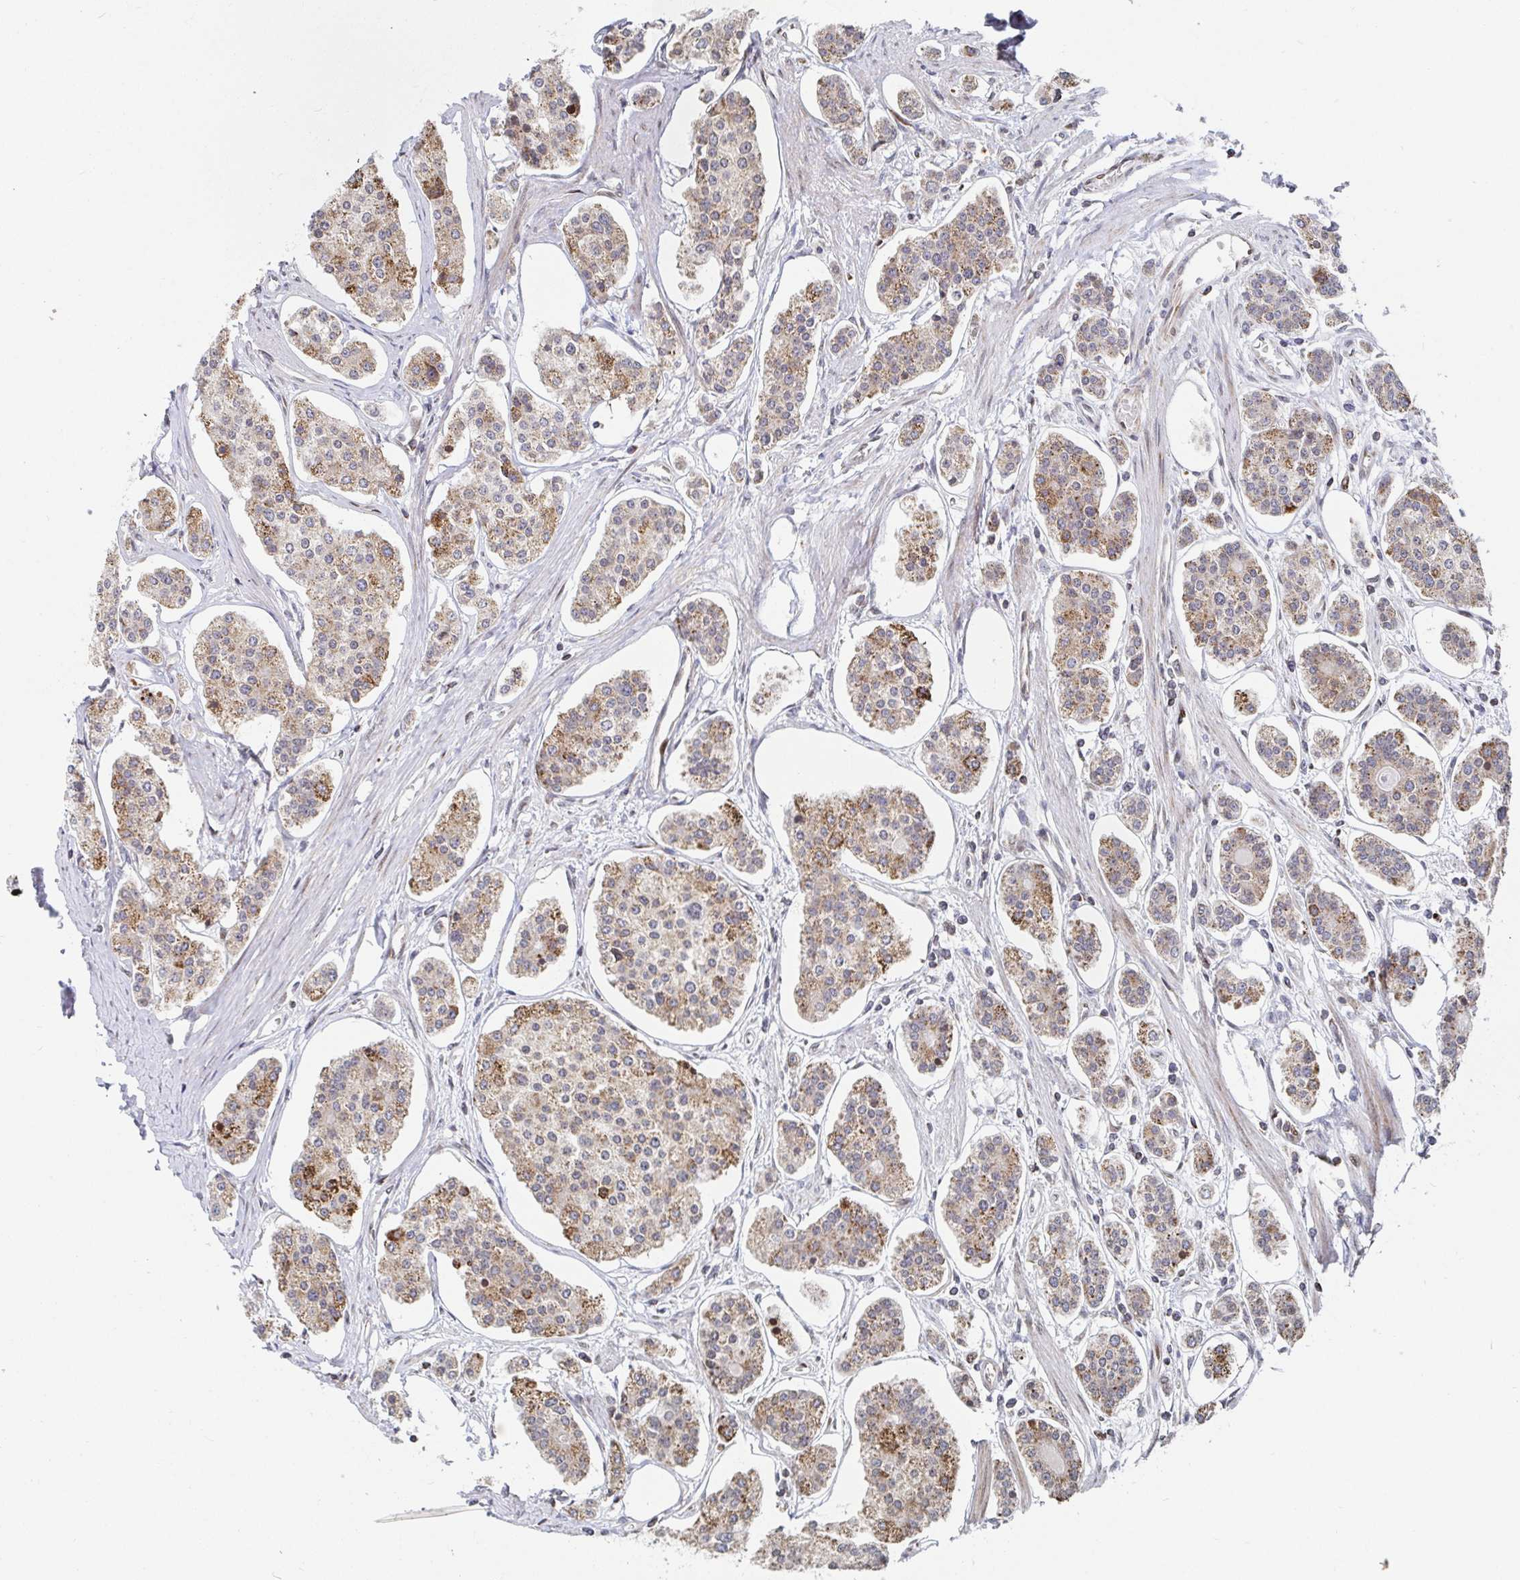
{"staining": {"intensity": "moderate", "quantity": "25%-75%", "location": "cytoplasmic/membranous"}, "tissue": "carcinoid", "cell_type": "Tumor cells", "image_type": "cancer", "snomed": [{"axis": "morphology", "description": "Carcinoid, malignant, NOS"}, {"axis": "topography", "description": "Small intestine"}], "caption": "Human carcinoid stained with a protein marker reveals moderate staining in tumor cells.", "gene": "STARD8", "patient": {"sex": "female", "age": 65}}